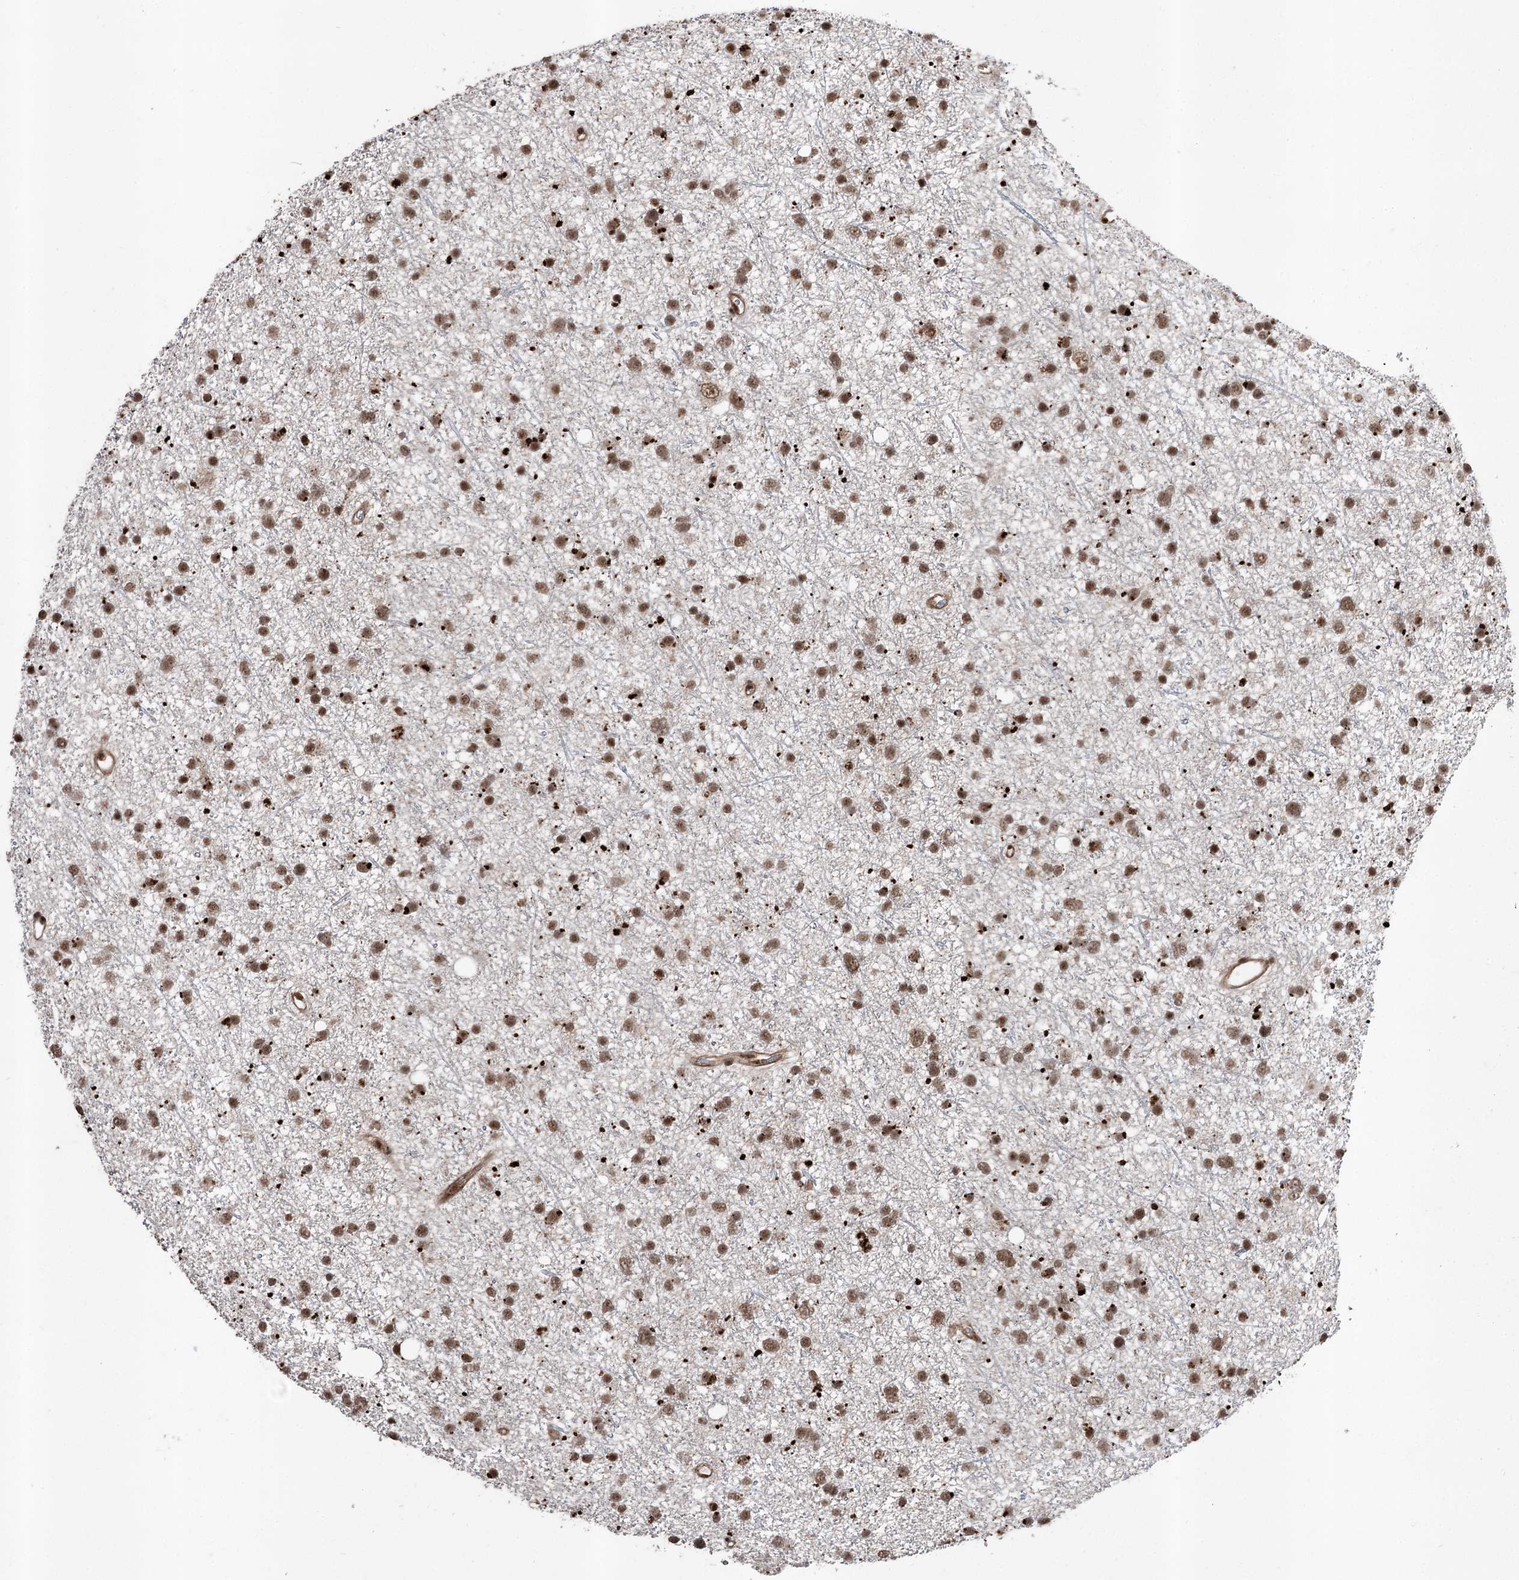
{"staining": {"intensity": "moderate", "quantity": ">75%", "location": "nuclear"}, "tissue": "glioma", "cell_type": "Tumor cells", "image_type": "cancer", "snomed": [{"axis": "morphology", "description": "Glioma, malignant, Low grade"}, {"axis": "topography", "description": "Cerebral cortex"}], "caption": "Approximately >75% of tumor cells in human glioma exhibit moderate nuclear protein staining as visualized by brown immunohistochemical staining.", "gene": "PDCD4", "patient": {"sex": "female", "age": 39}}